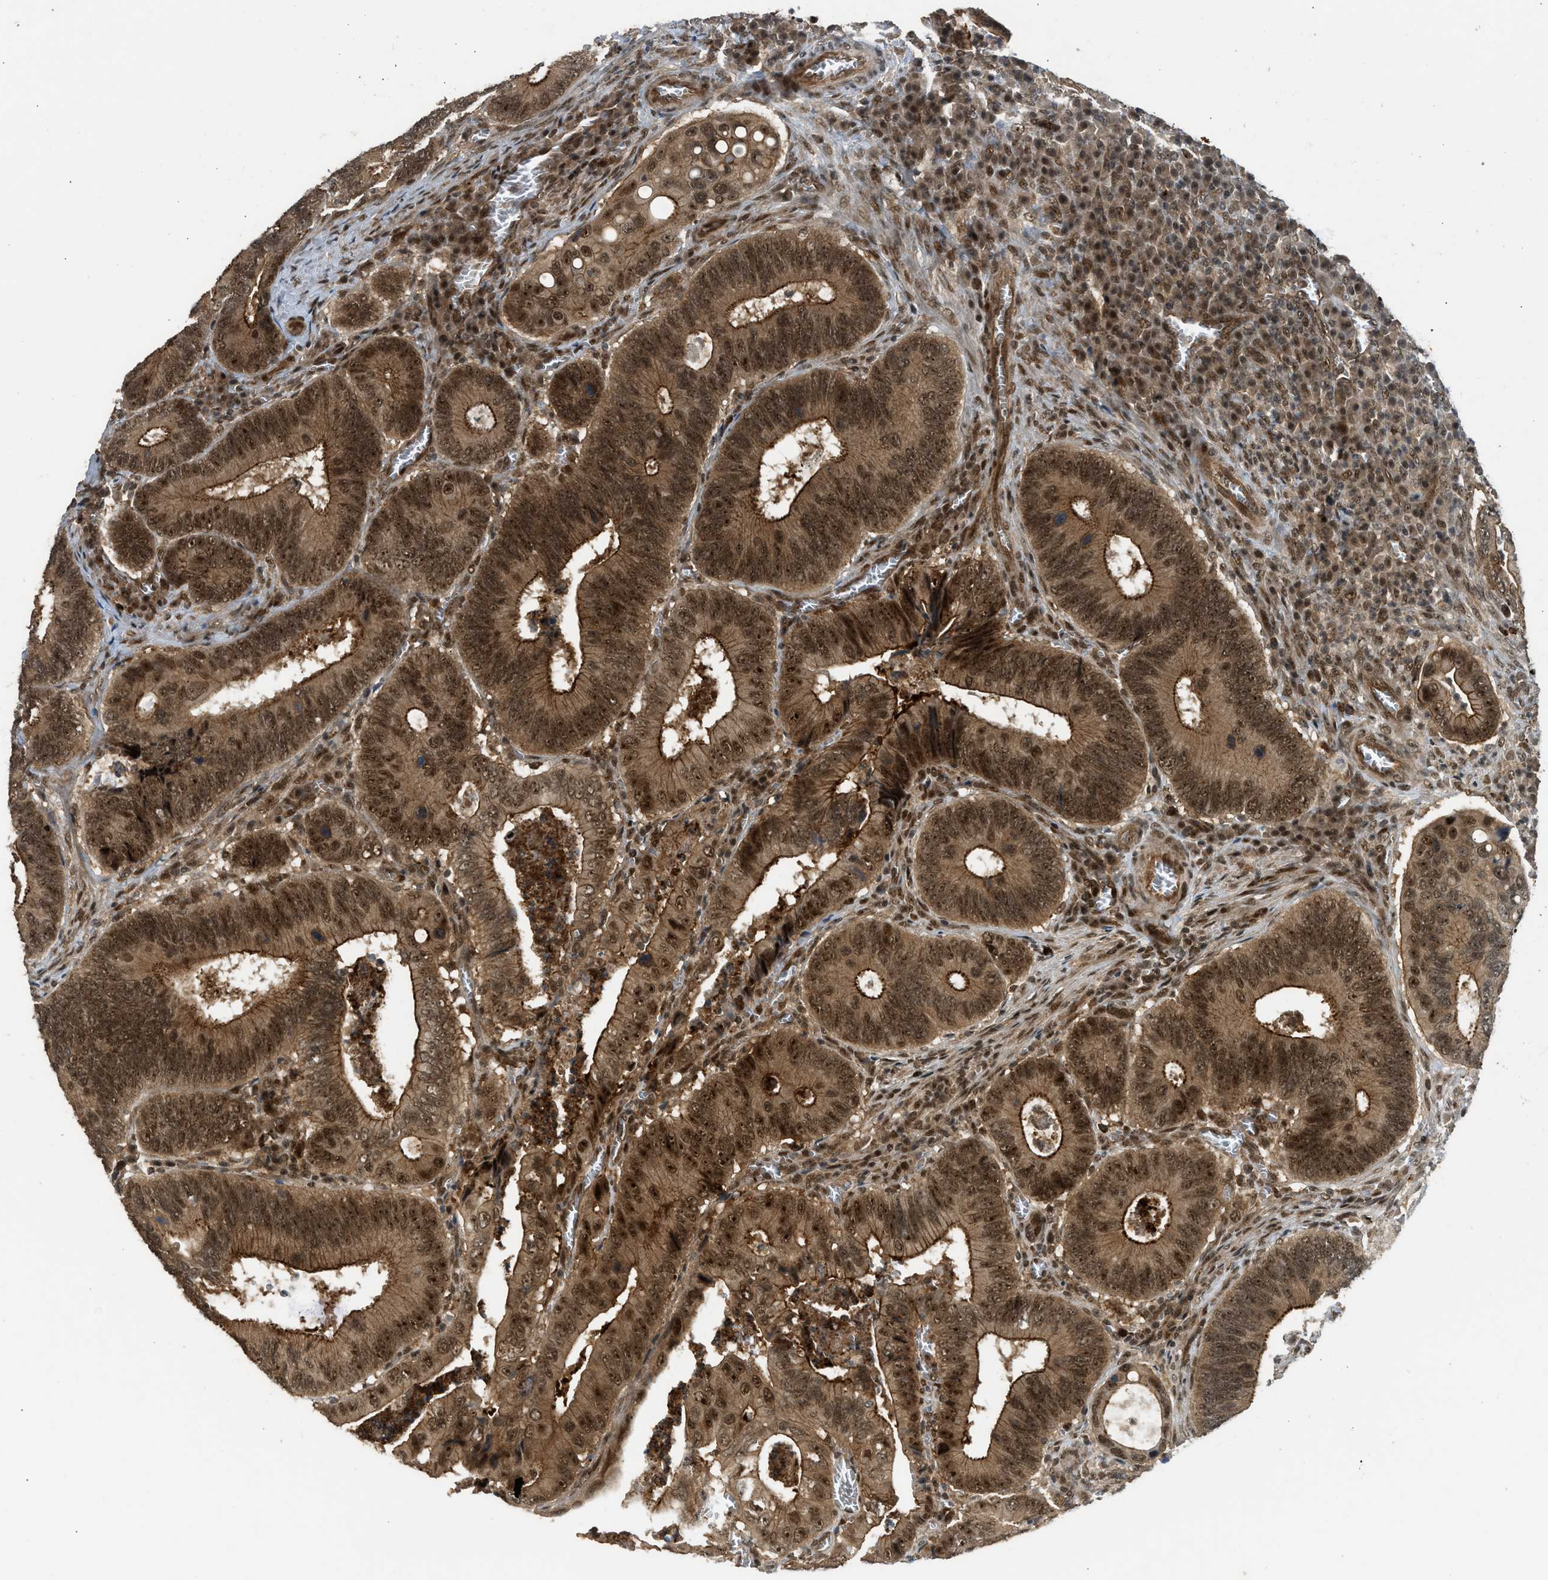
{"staining": {"intensity": "strong", "quantity": ">75%", "location": "cytoplasmic/membranous,nuclear"}, "tissue": "colorectal cancer", "cell_type": "Tumor cells", "image_type": "cancer", "snomed": [{"axis": "morphology", "description": "Inflammation, NOS"}, {"axis": "morphology", "description": "Adenocarcinoma, NOS"}, {"axis": "topography", "description": "Colon"}], "caption": "This micrograph reveals immunohistochemistry (IHC) staining of adenocarcinoma (colorectal), with high strong cytoplasmic/membranous and nuclear staining in about >75% of tumor cells.", "gene": "GET1", "patient": {"sex": "male", "age": 72}}